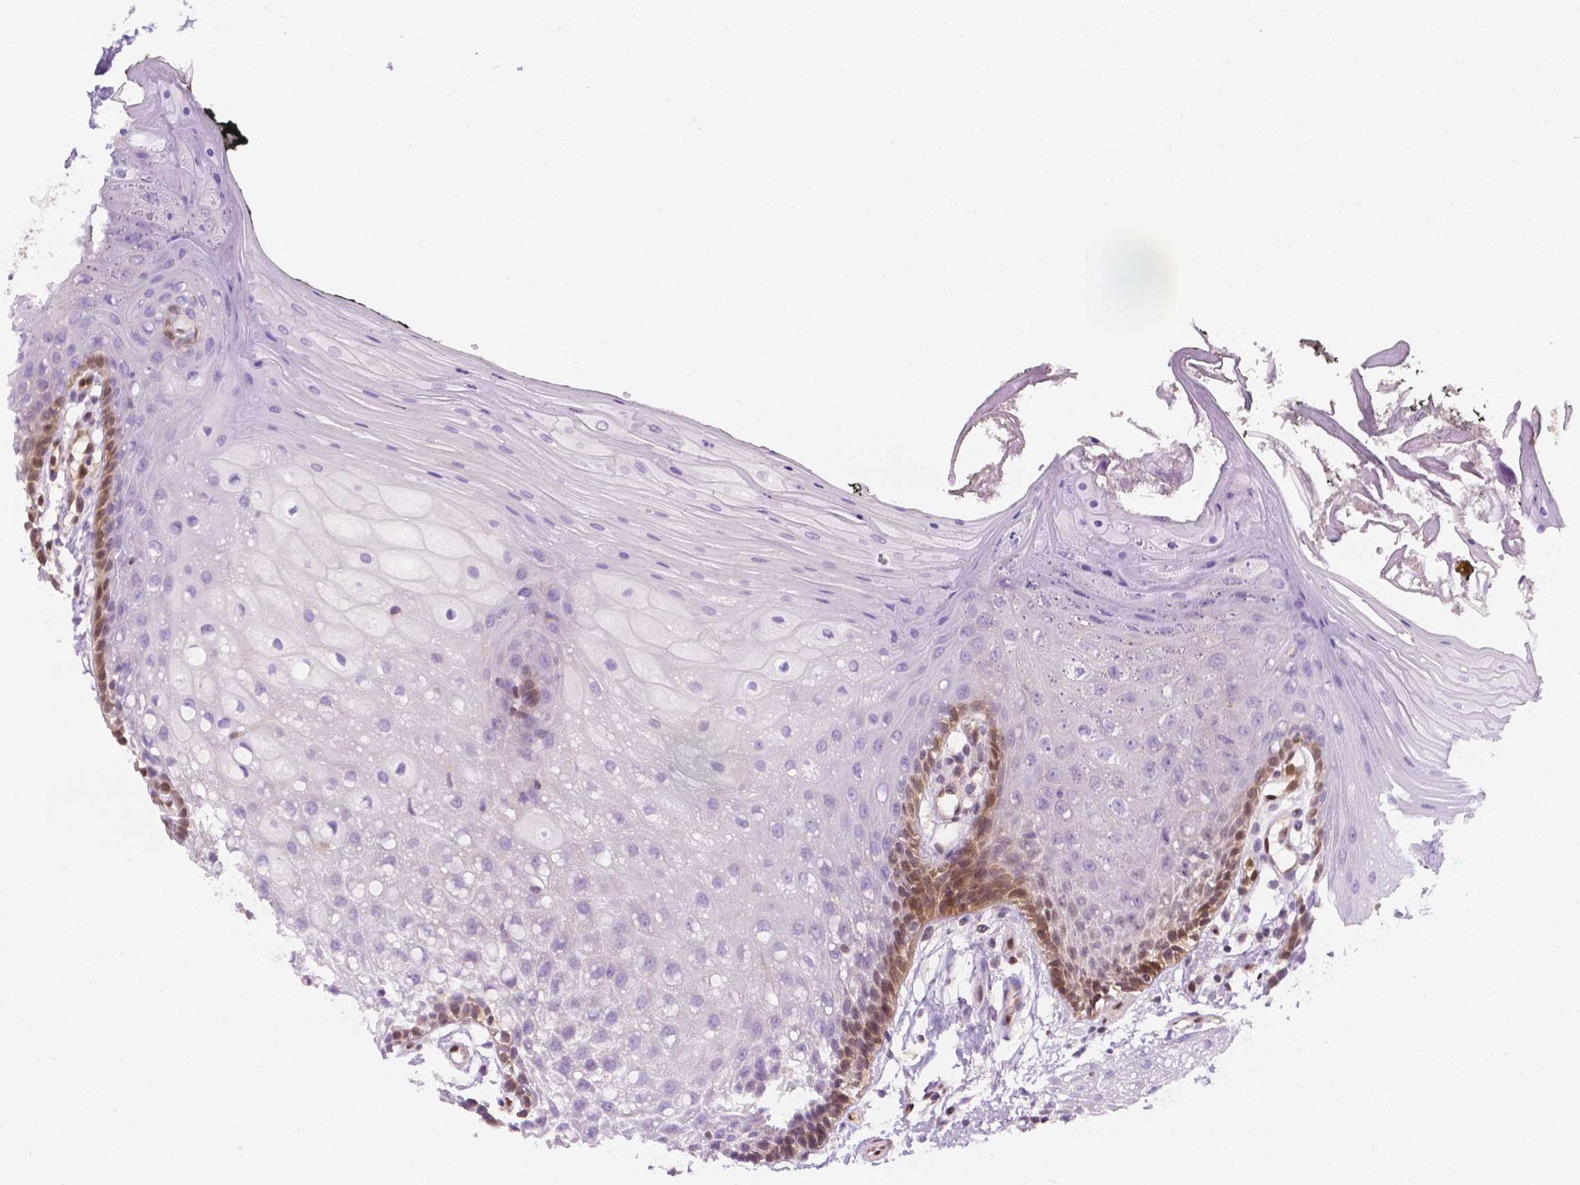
{"staining": {"intensity": "moderate", "quantity": "<25%", "location": "cytoplasmic/membranous,nuclear"}, "tissue": "oral mucosa", "cell_type": "Squamous epithelial cells", "image_type": "normal", "snomed": [{"axis": "morphology", "description": "Normal tissue, NOS"}, {"axis": "morphology", "description": "Squamous cell carcinoma, NOS"}, {"axis": "topography", "description": "Oral tissue"}, {"axis": "topography", "description": "Head-Neck"}], "caption": "Immunohistochemistry (DAB (3,3'-diaminobenzidine)) staining of unremarkable human oral mucosa displays moderate cytoplasmic/membranous,nuclear protein positivity in about <25% of squamous epithelial cells.", "gene": "ERF", "patient": {"sex": "male", "age": 69}}